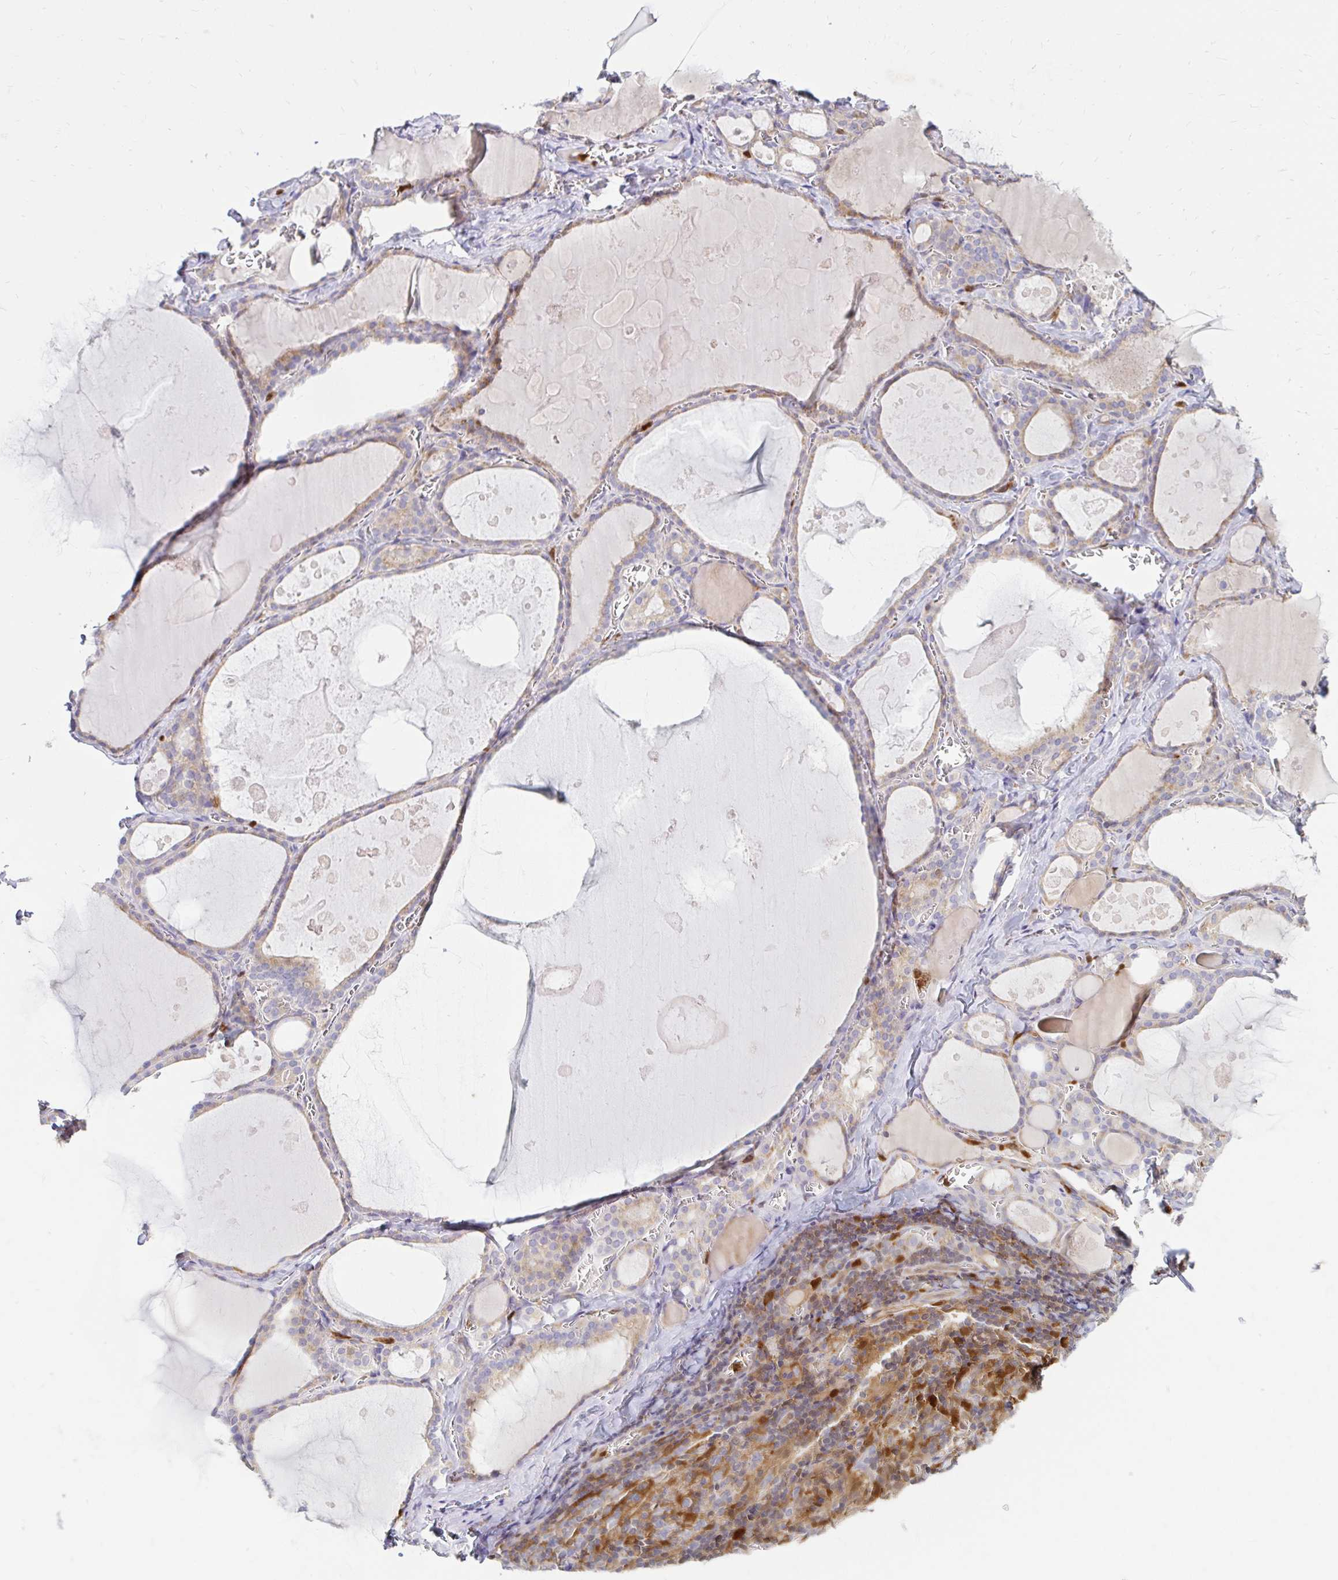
{"staining": {"intensity": "weak", "quantity": "25%-75%", "location": "cytoplasmic/membranous"}, "tissue": "thyroid gland", "cell_type": "Glandular cells", "image_type": "normal", "snomed": [{"axis": "morphology", "description": "Normal tissue, NOS"}, {"axis": "topography", "description": "Thyroid gland"}], "caption": "Immunohistochemical staining of unremarkable human thyroid gland shows low levels of weak cytoplasmic/membranous expression in about 25%-75% of glandular cells.", "gene": "PYCARD", "patient": {"sex": "male", "age": 56}}